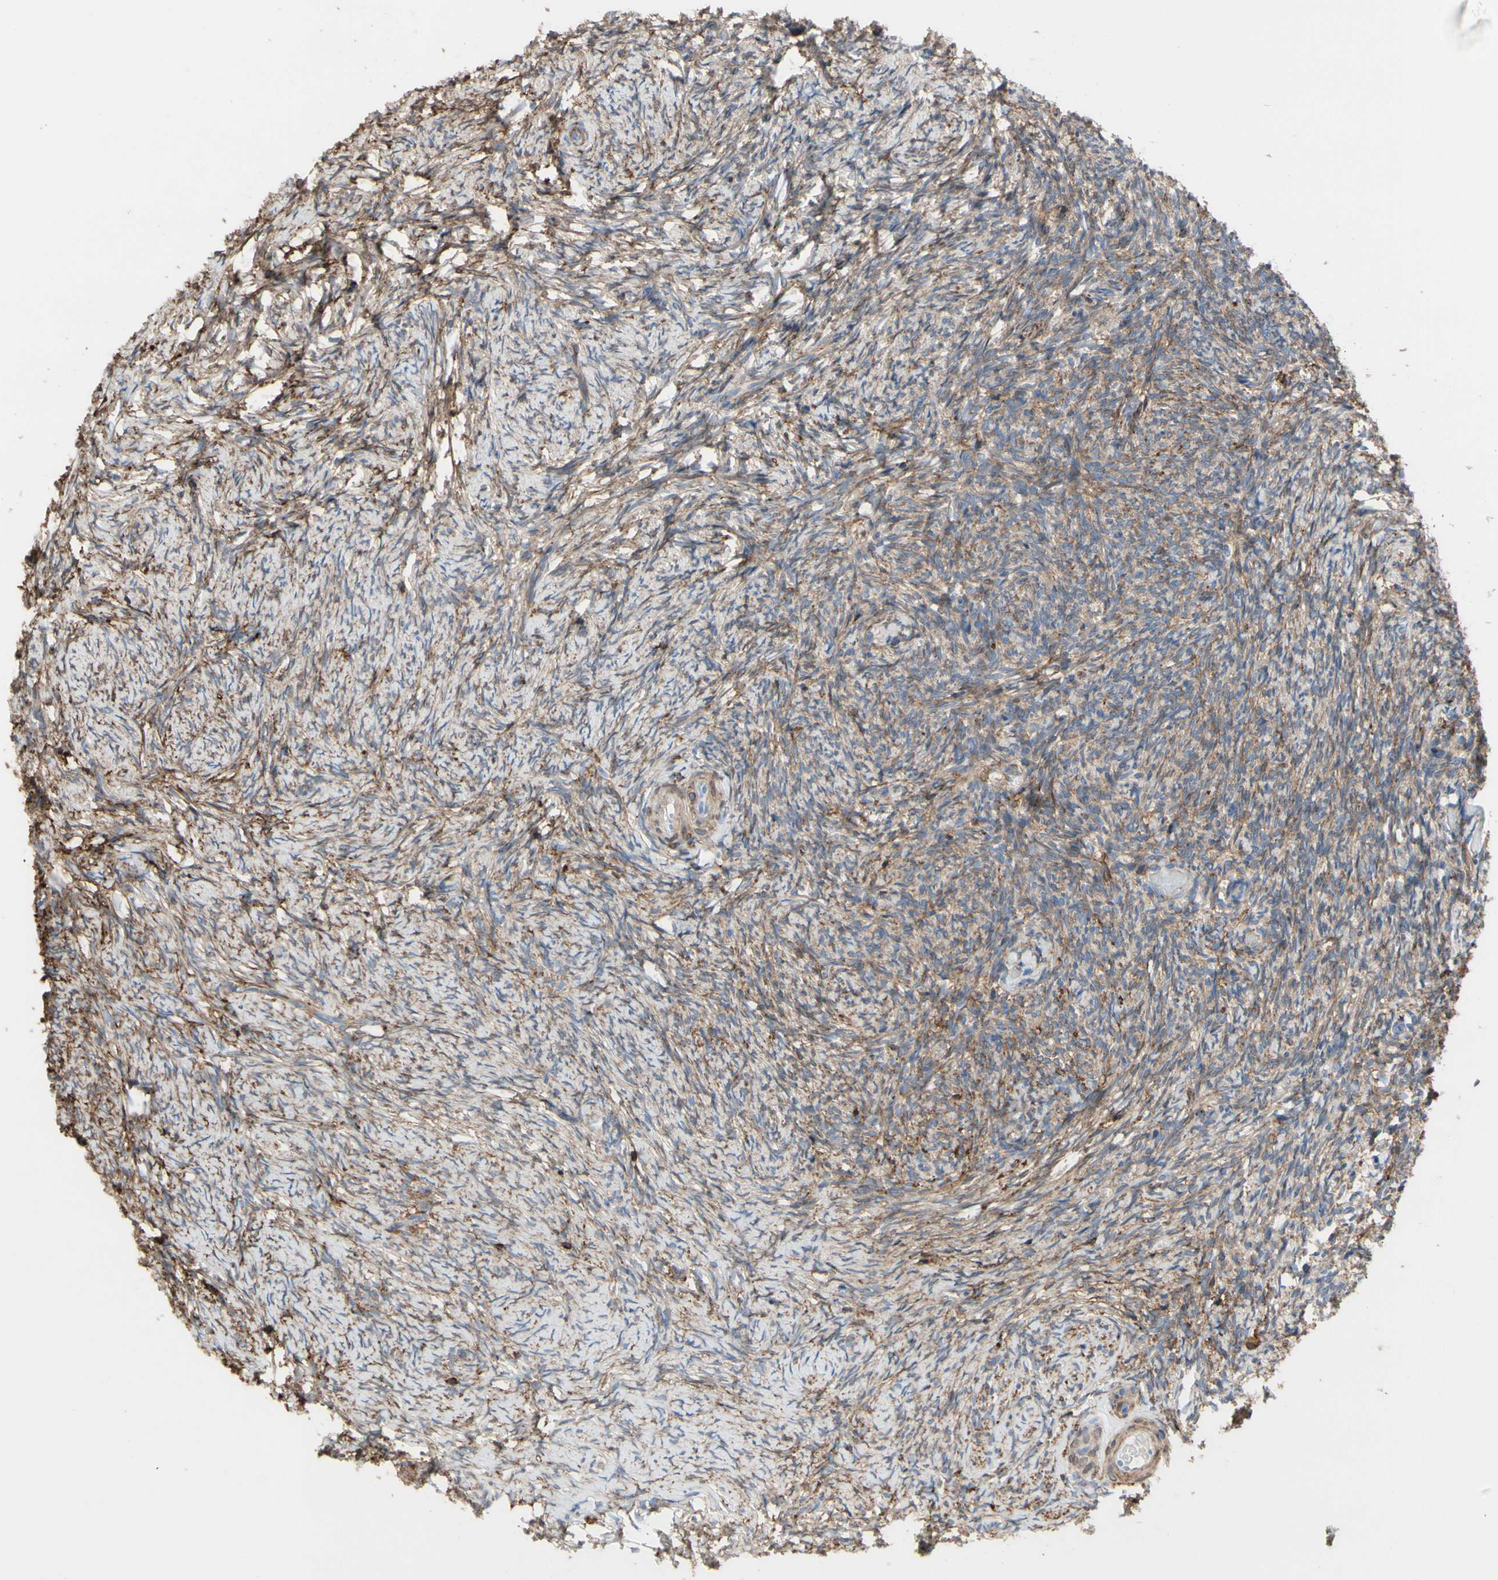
{"staining": {"intensity": "moderate", "quantity": ">75%", "location": "cytoplasmic/membranous"}, "tissue": "ovary", "cell_type": "Ovarian stroma cells", "image_type": "normal", "snomed": [{"axis": "morphology", "description": "Normal tissue, NOS"}, {"axis": "topography", "description": "Ovary"}], "caption": "Ovarian stroma cells reveal moderate cytoplasmic/membranous staining in approximately >75% of cells in unremarkable ovary.", "gene": "ANXA6", "patient": {"sex": "female", "age": 60}}